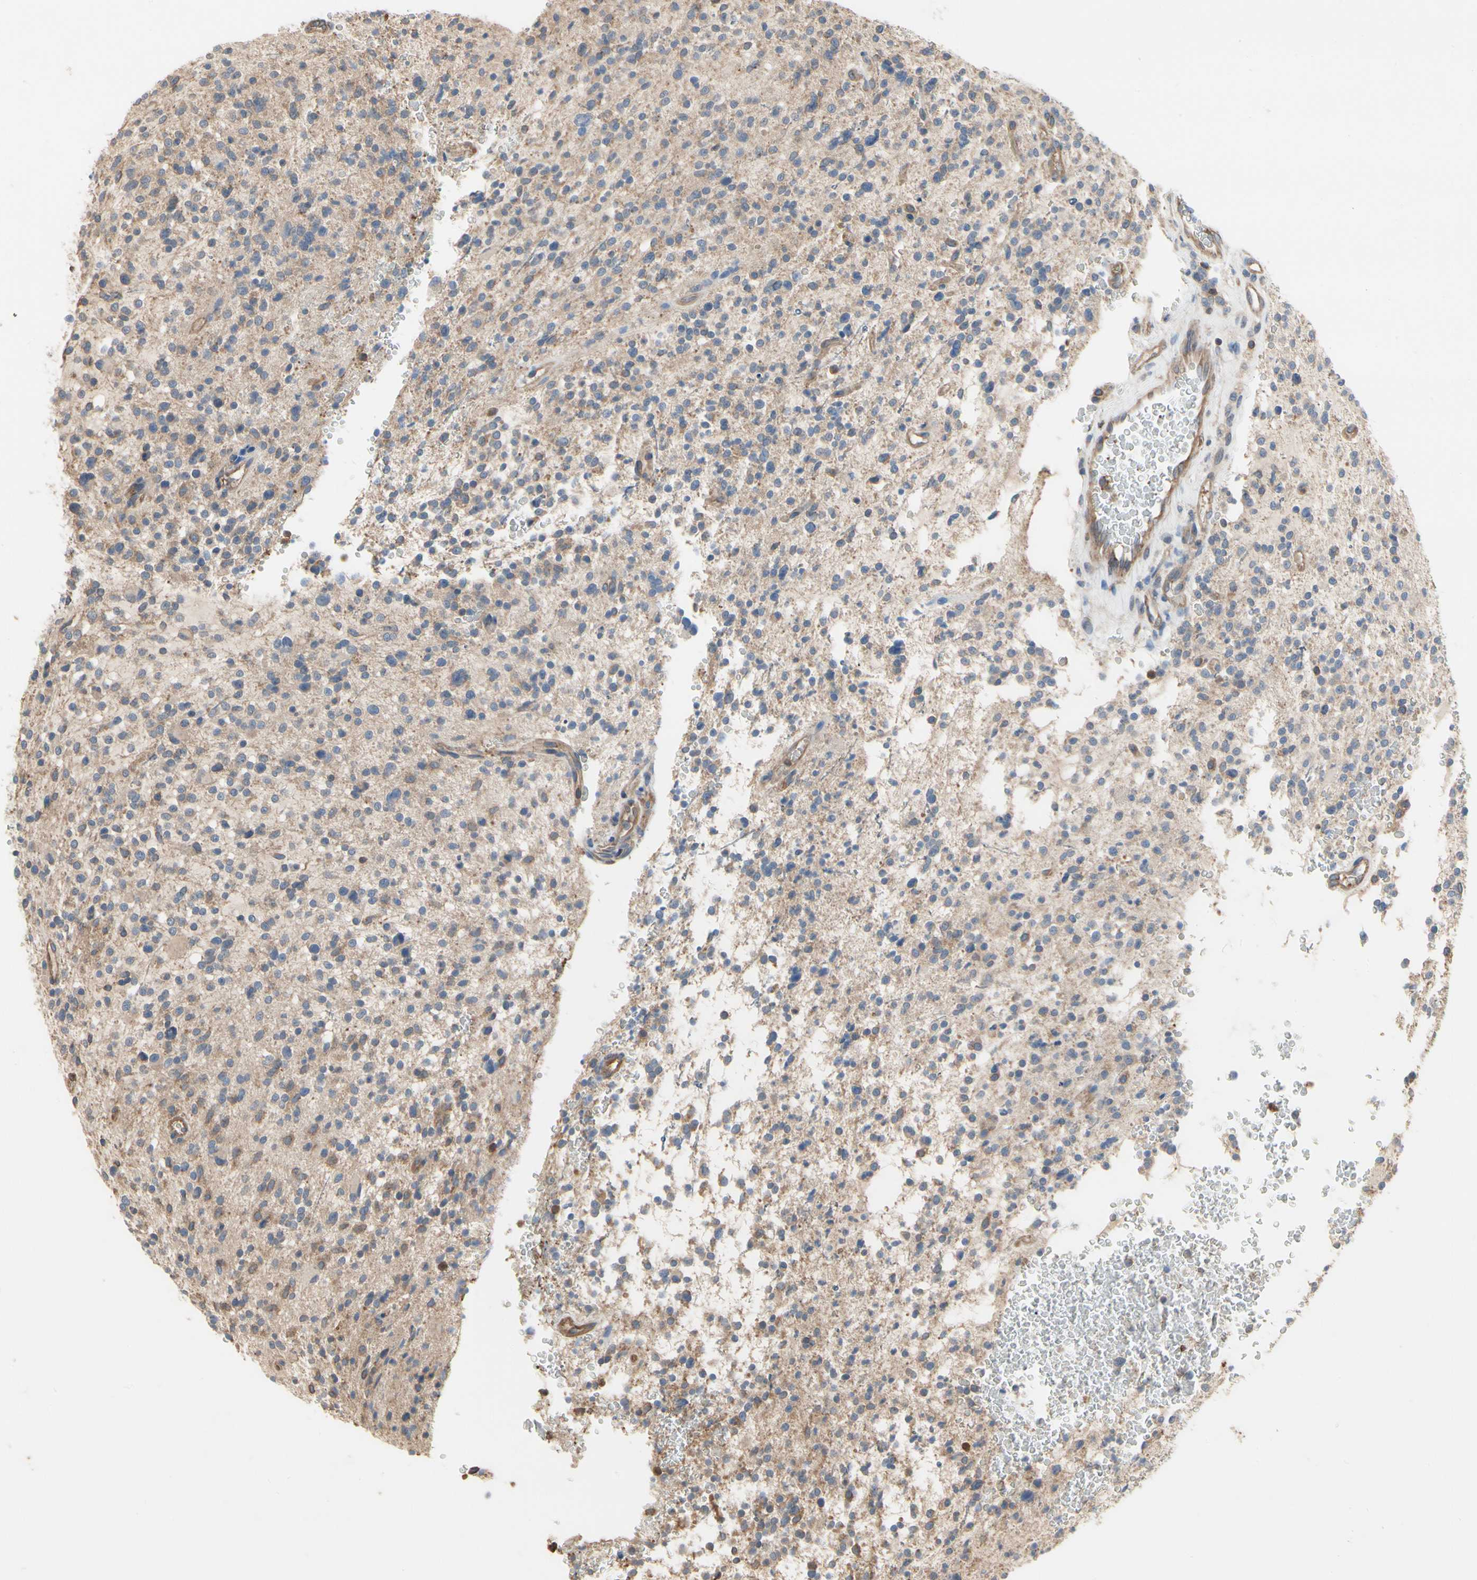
{"staining": {"intensity": "moderate", "quantity": "25%-75%", "location": "cytoplasmic/membranous"}, "tissue": "glioma", "cell_type": "Tumor cells", "image_type": "cancer", "snomed": [{"axis": "morphology", "description": "Glioma, malignant, High grade"}, {"axis": "topography", "description": "Brain"}], "caption": "Tumor cells display medium levels of moderate cytoplasmic/membranous staining in approximately 25%-75% of cells in human malignant glioma (high-grade).", "gene": "PDZK1", "patient": {"sex": "male", "age": 48}}